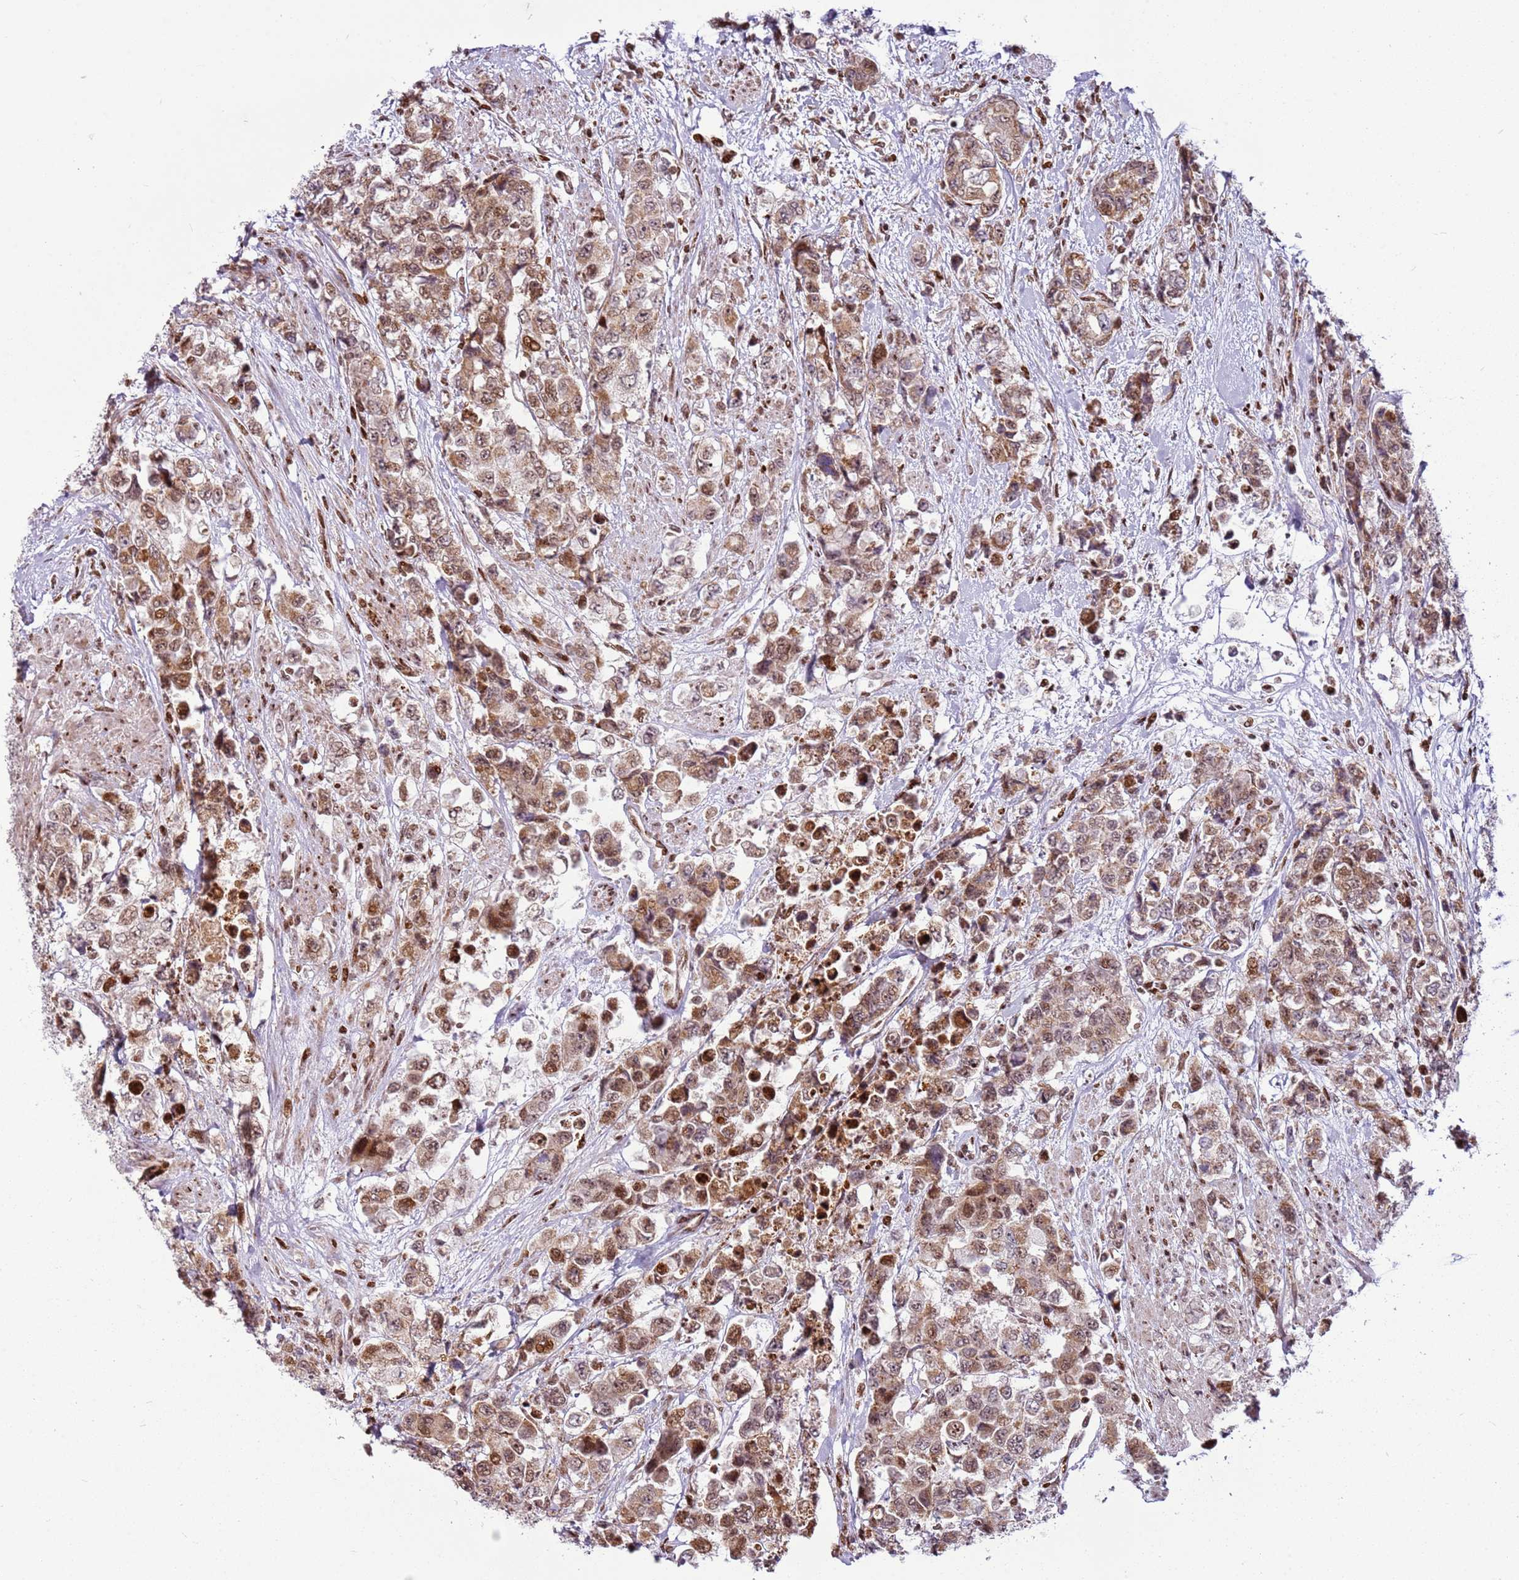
{"staining": {"intensity": "moderate", "quantity": ">75%", "location": "cytoplasmic/membranous,nuclear"}, "tissue": "urothelial cancer", "cell_type": "Tumor cells", "image_type": "cancer", "snomed": [{"axis": "morphology", "description": "Urothelial carcinoma, High grade"}, {"axis": "topography", "description": "Urinary bladder"}], "caption": "Urothelial cancer stained for a protein (brown) reveals moderate cytoplasmic/membranous and nuclear positive positivity in about >75% of tumor cells.", "gene": "PCTP", "patient": {"sex": "female", "age": 78}}